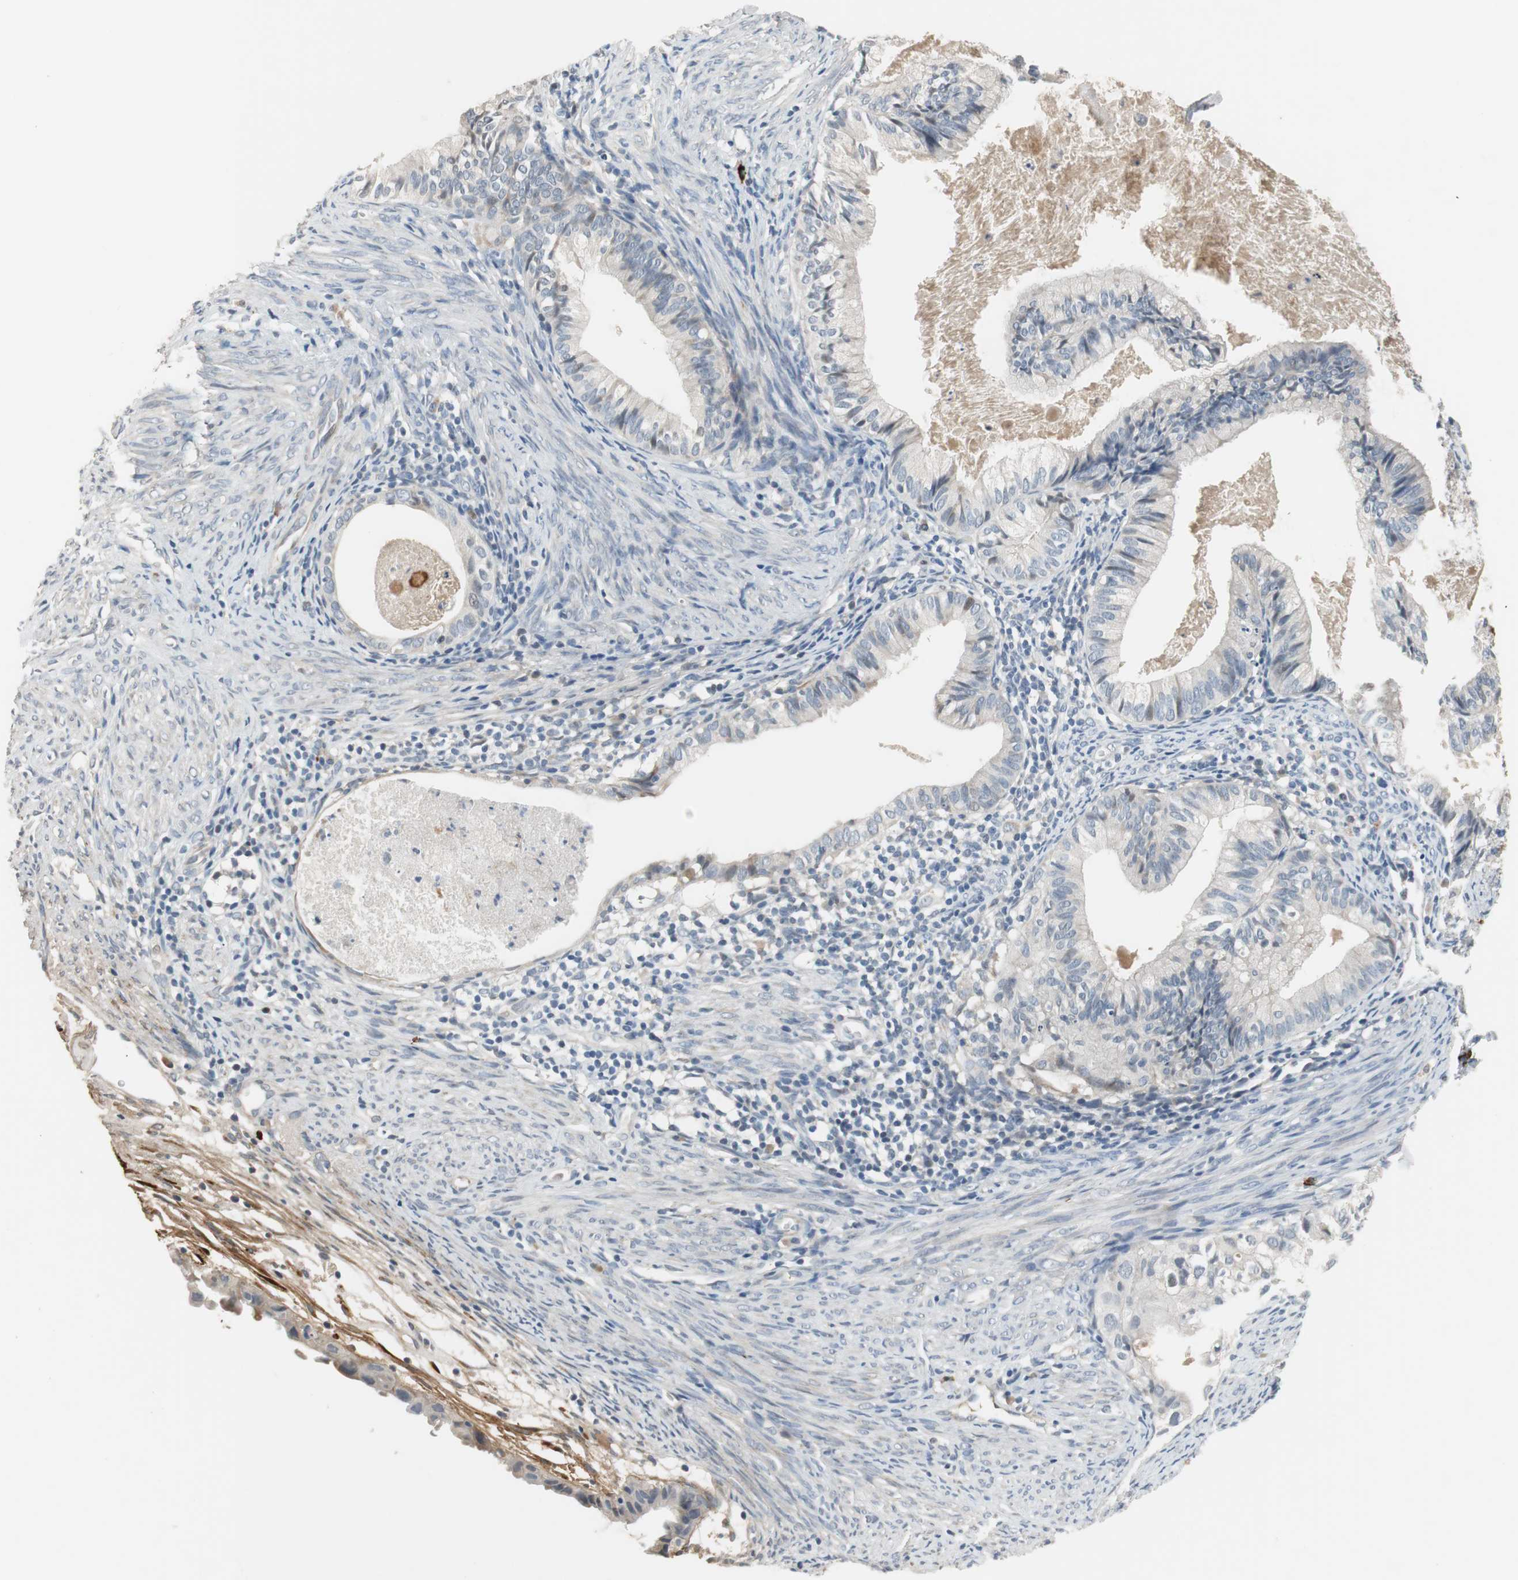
{"staining": {"intensity": "weak", "quantity": "25%-75%", "location": "cytoplasmic/membranous"}, "tissue": "cervical cancer", "cell_type": "Tumor cells", "image_type": "cancer", "snomed": [{"axis": "morphology", "description": "Normal tissue, NOS"}, {"axis": "morphology", "description": "Adenocarcinoma, NOS"}, {"axis": "topography", "description": "Cervix"}, {"axis": "topography", "description": "Endometrium"}], "caption": "A low amount of weak cytoplasmic/membranous positivity is present in about 25%-75% of tumor cells in cervical adenocarcinoma tissue. (Stains: DAB in brown, nuclei in blue, Microscopy: brightfield microscopy at high magnification).", "gene": "COL12A1", "patient": {"sex": "female", "age": 86}}